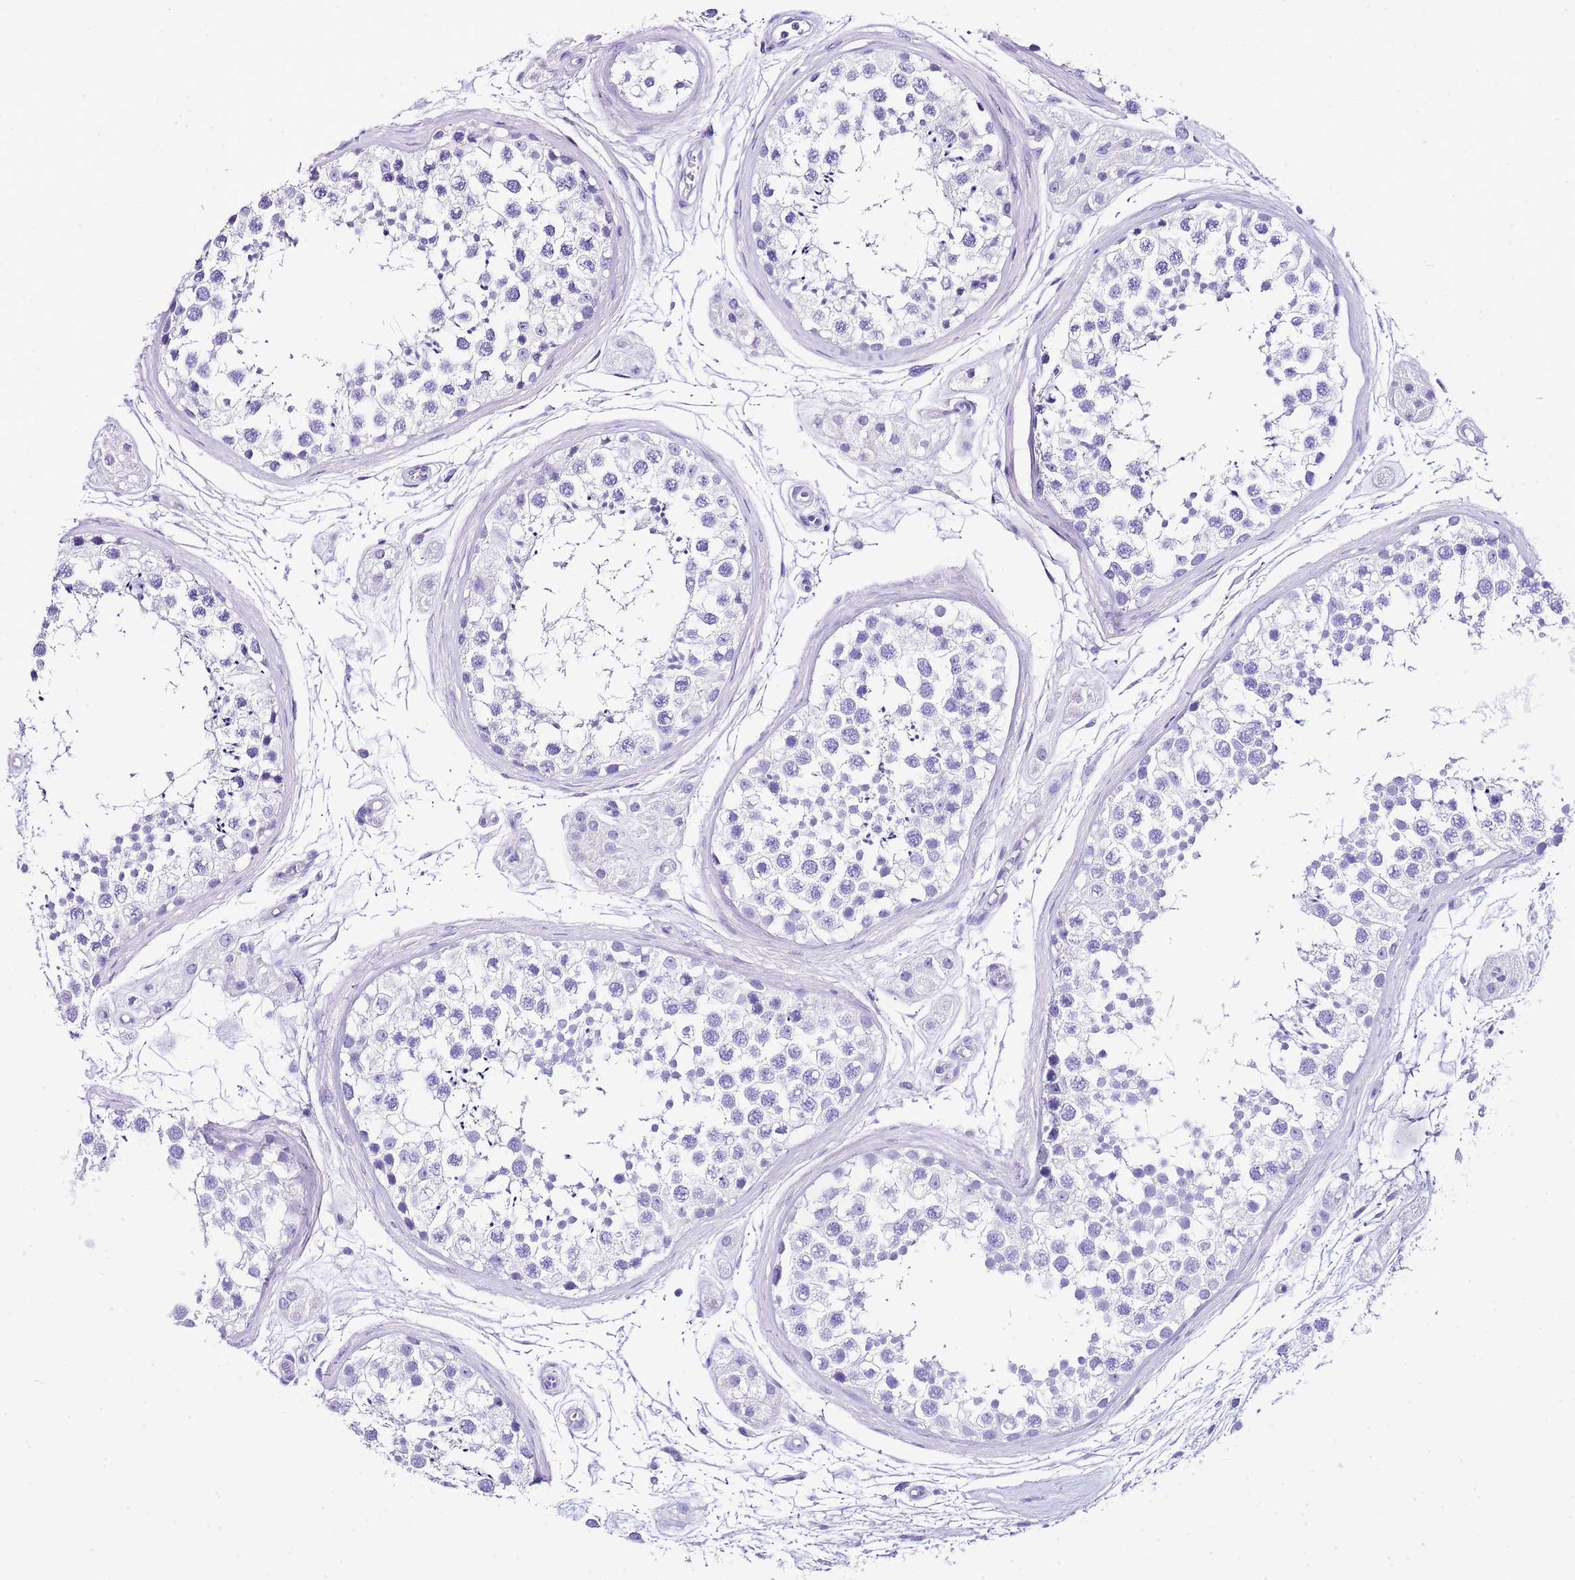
{"staining": {"intensity": "negative", "quantity": "none", "location": "none"}, "tissue": "testis", "cell_type": "Cells in seminiferous ducts", "image_type": "normal", "snomed": [{"axis": "morphology", "description": "Normal tissue, NOS"}, {"axis": "topography", "description": "Testis"}], "caption": "High magnification brightfield microscopy of unremarkable testis stained with DAB (3,3'-diaminobenzidine) (brown) and counterstained with hematoxylin (blue): cells in seminiferous ducts show no significant expression. (DAB (3,3'-diaminobenzidine) IHC, high magnification).", "gene": "KCNC1", "patient": {"sex": "male", "age": 56}}